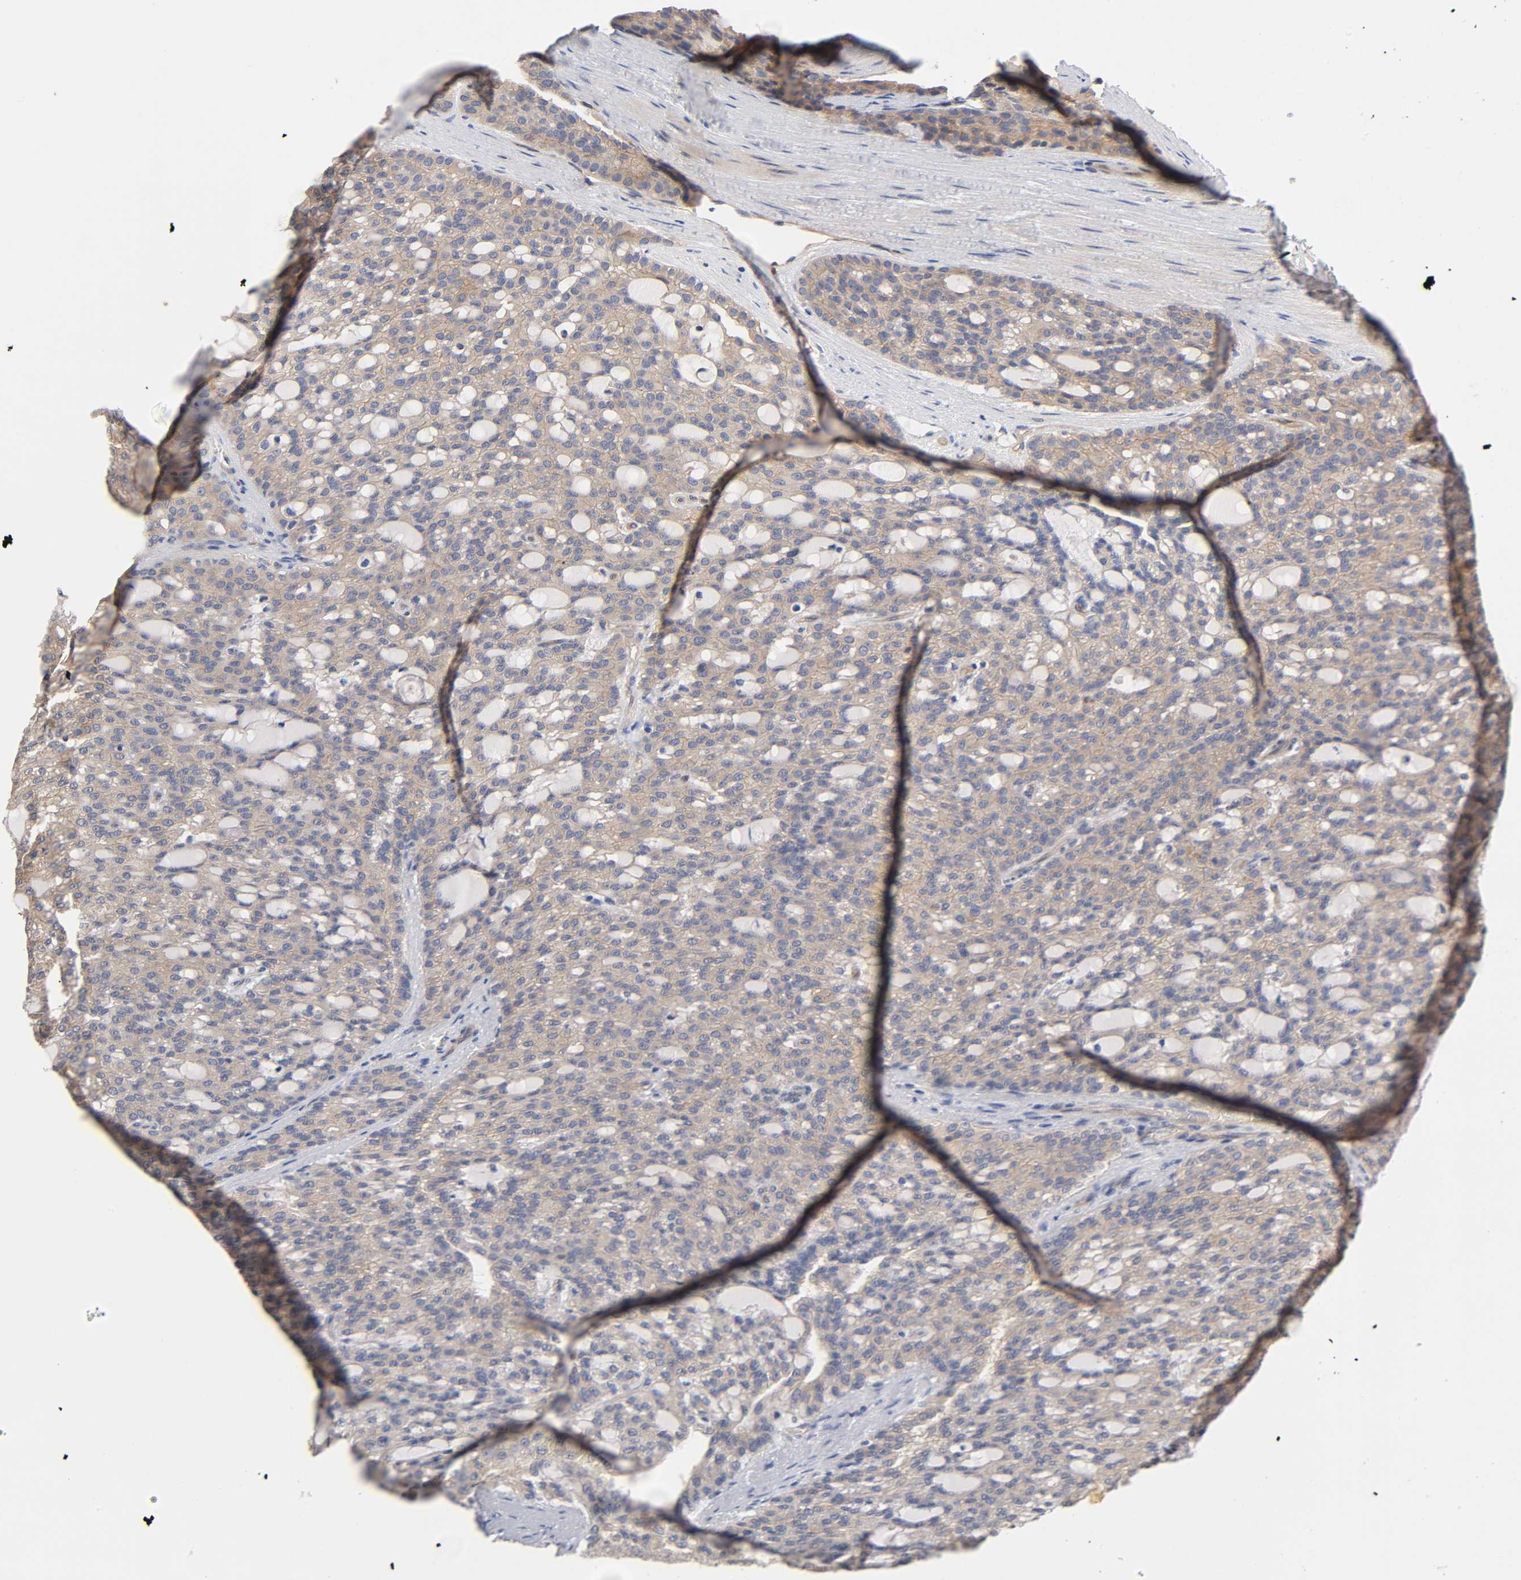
{"staining": {"intensity": "weak", "quantity": ">75%", "location": "cytoplasmic/membranous"}, "tissue": "renal cancer", "cell_type": "Tumor cells", "image_type": "cancer", "snomed": [{"axis": "morphology", "description": "Adenocarcinoma, NOS"}, {"axis": "topography", "description": "Kidney"}], "caption": "Weak cytoplasmic/membranous staining is seen in about >75% of tumor cells in renal cancer (adenocarcinoma).", "gene": "RAB13", "patient": {"sex": "male", "age": 63}}